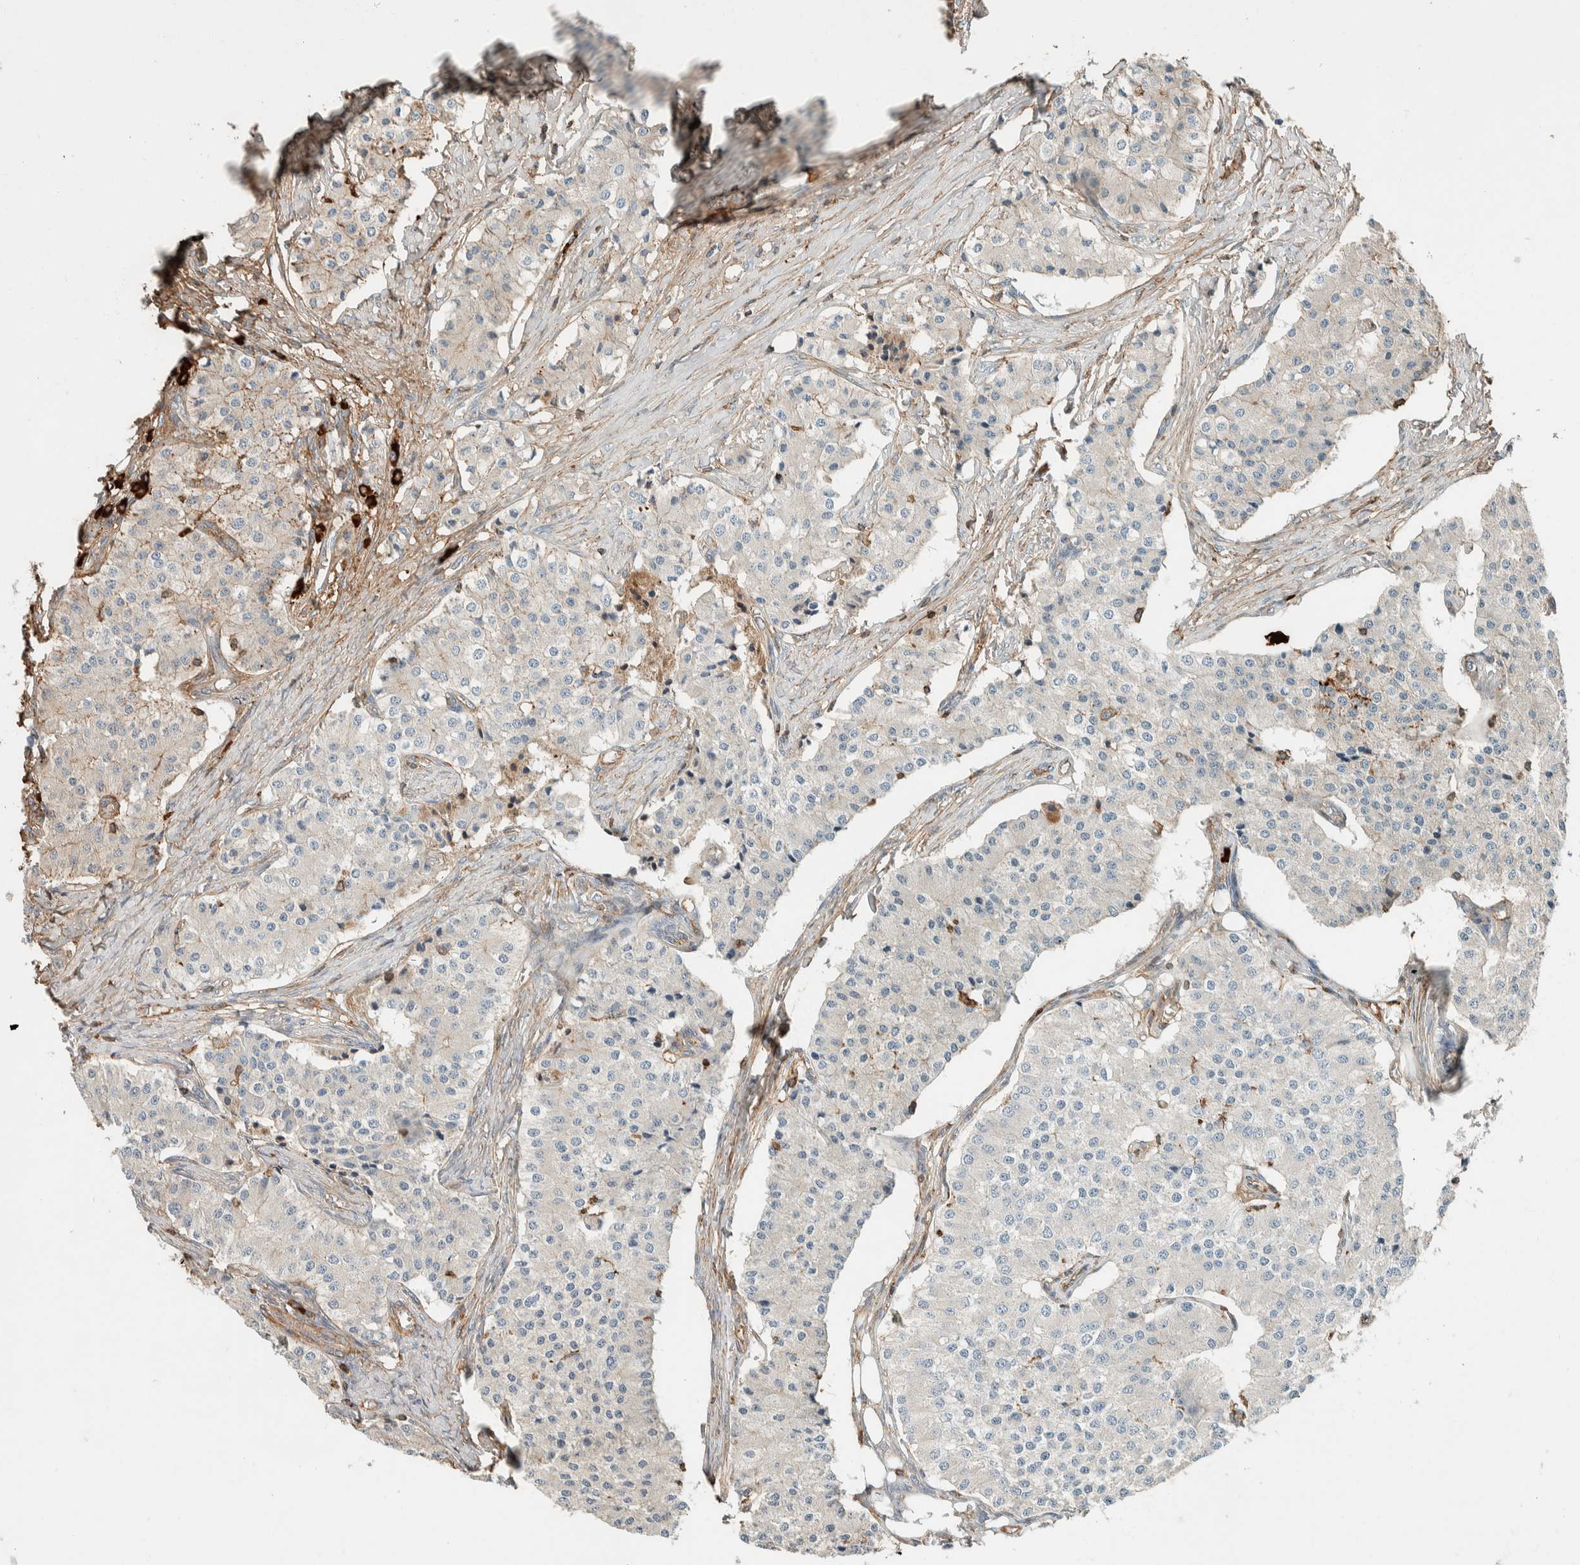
{"staining": {"intensity": "negative", "quantity": "none", "location": "none"}, "tissue": "carcinoid", "cell_type": "Tumor cells", "image_type": "cancer", "snomed": [{"axis": "morphology", "description": "Carcinoid, malignant, NOS"}, {"axis": "topography", "description": "Colon"}], "caption": "Tumor cells are negative for brown protein staining in carcinoid.", "gene": "CTBP2", "patient": {"sex": "female", "age": 52}}